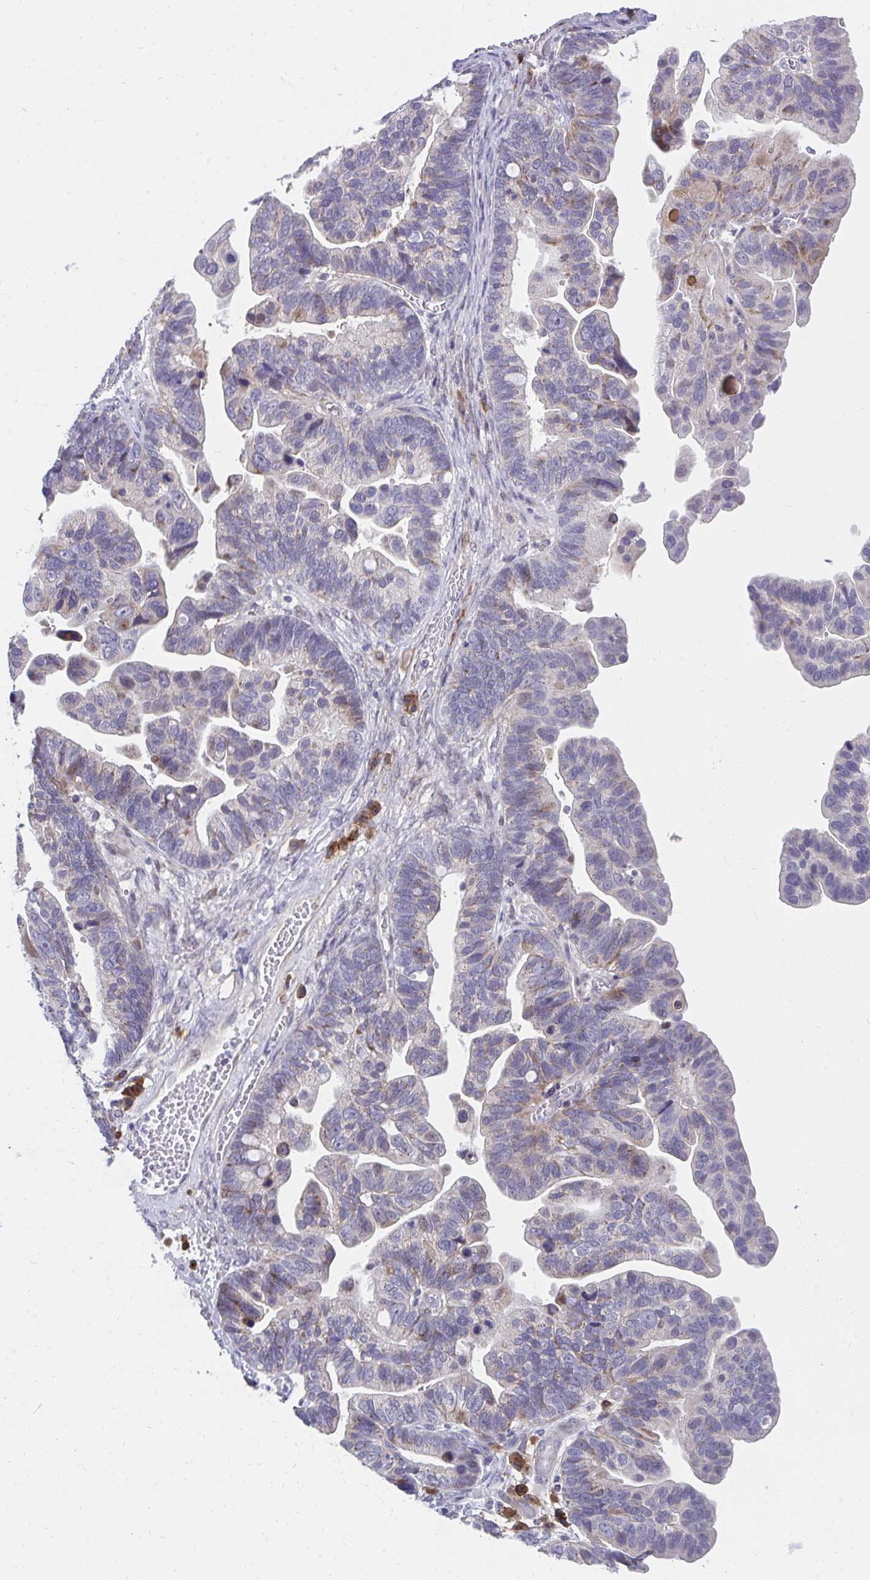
{"staining": {"intensity": "weak", "quantity": "25%-75%", "location": "cytoplasmic/membranous"}, "tissue": "ovarian cancer", "cell_type": "Tumor cells", "image_type": "cancer", "snomed": [{"axis": "morphology", "description": "Cystadenocarcinoma, serous, NOS"}, {"axis": "topography", "description": "Ovary"}], "caption": "Immunohistochemistry image of ovarian serous cystadenocarcinoma stained for a protein (brown), which reveals low levels of weak cytoplasmic/membranous positivity in approximately 25%-75% of tumor cells.", "gene": "SLAMF7", "patient": {"sex": "female", "age": 56}}